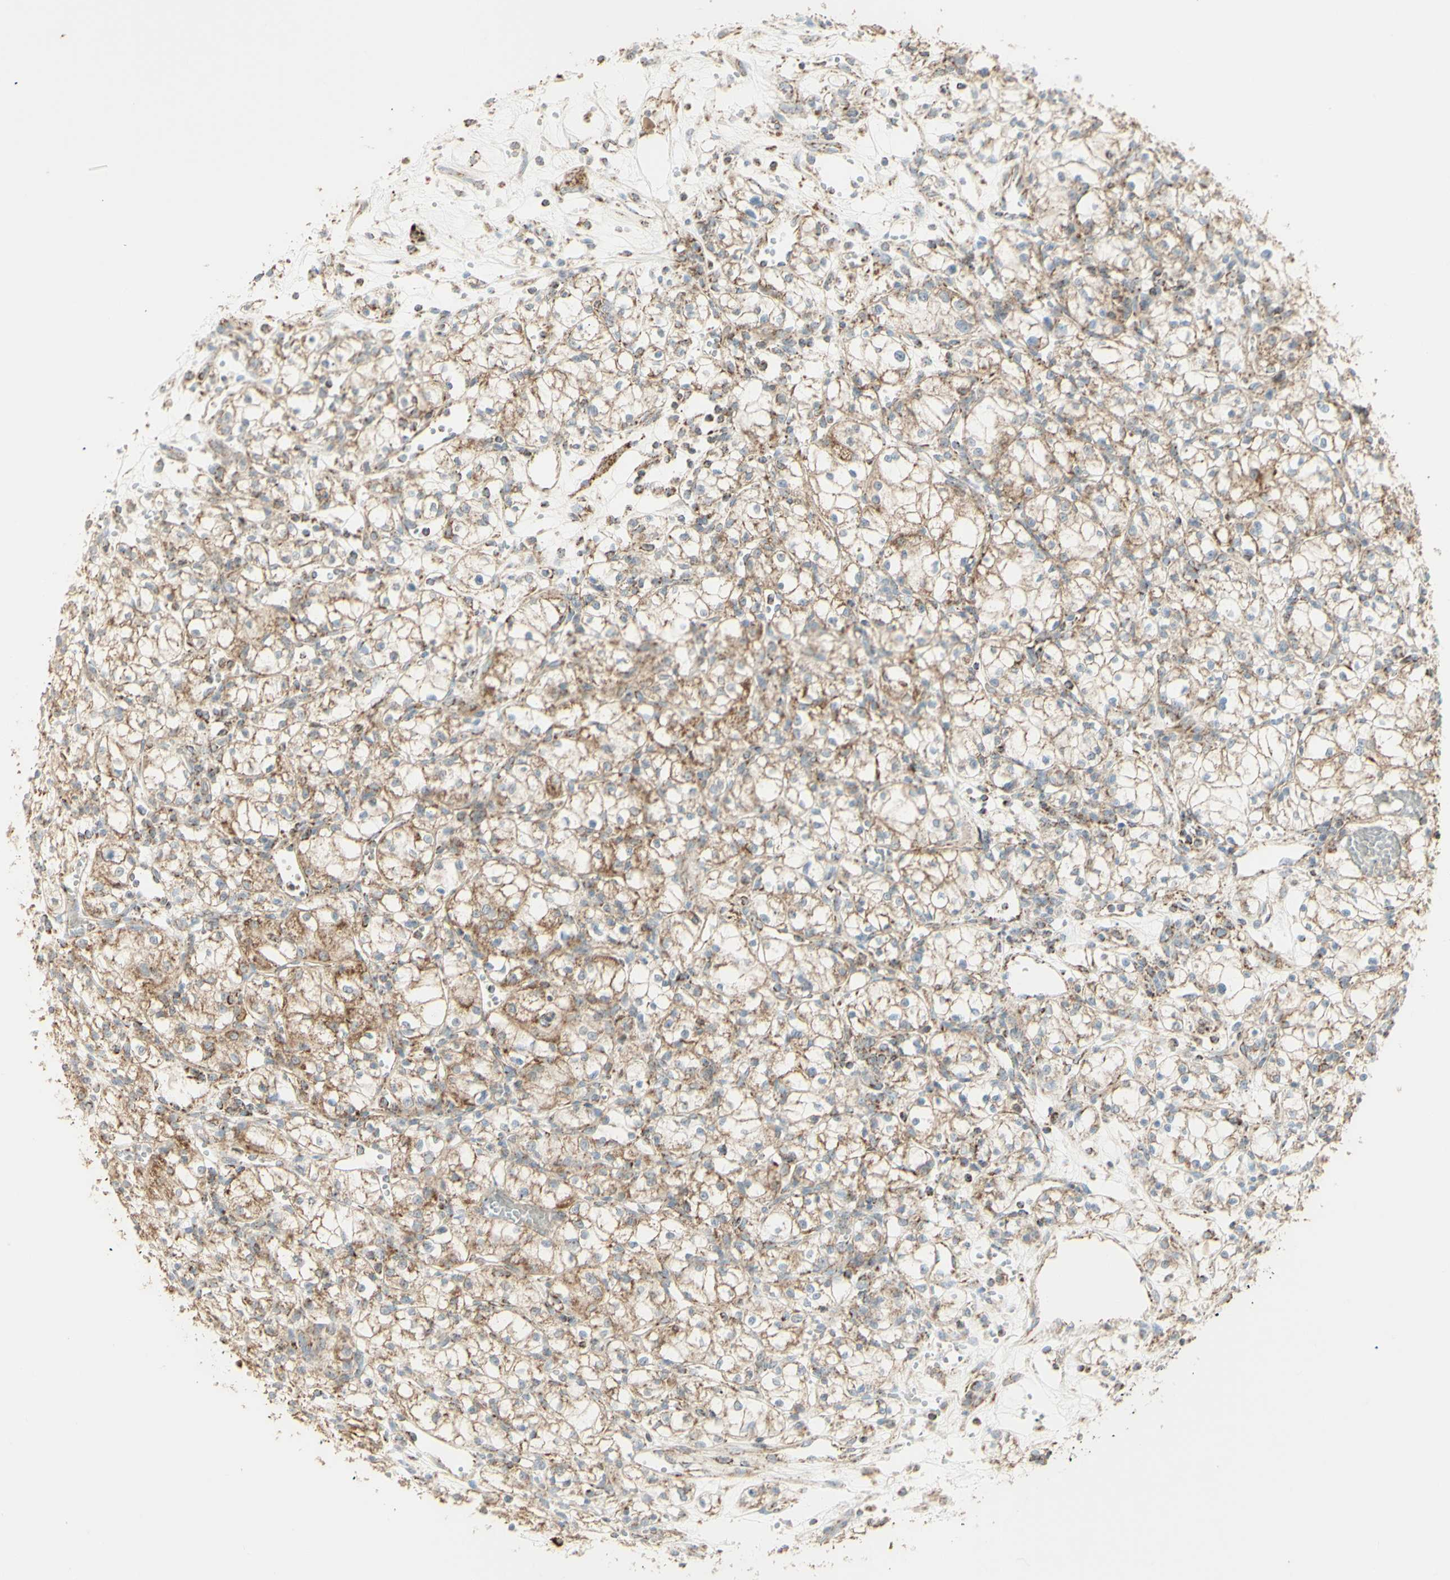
{"staining": {"intensity": "weak", "quantity": ">75%", "location": "cytoplasmic/membranous"}, "tissue": "renal cancer", "cell_type": "Tumor cells", "image_type": "cancer", "snomed": [{"axis": "morphology", "description": "Normal tissue, NOS"}, {"axis": "morphology", "description": "Adenocarcinoma, NOS"}, {"axis": "topography", "description": "Kidney"}], "caption": "Immunohistochemical staining of human renal cancer exhibits low levels of weak cytoplasmic/membranous expression in about >75% of tumor cells. Nuclei are stained in blue.", "gene": "LETM1", "patient": {"sex": "male", "age": 59}}